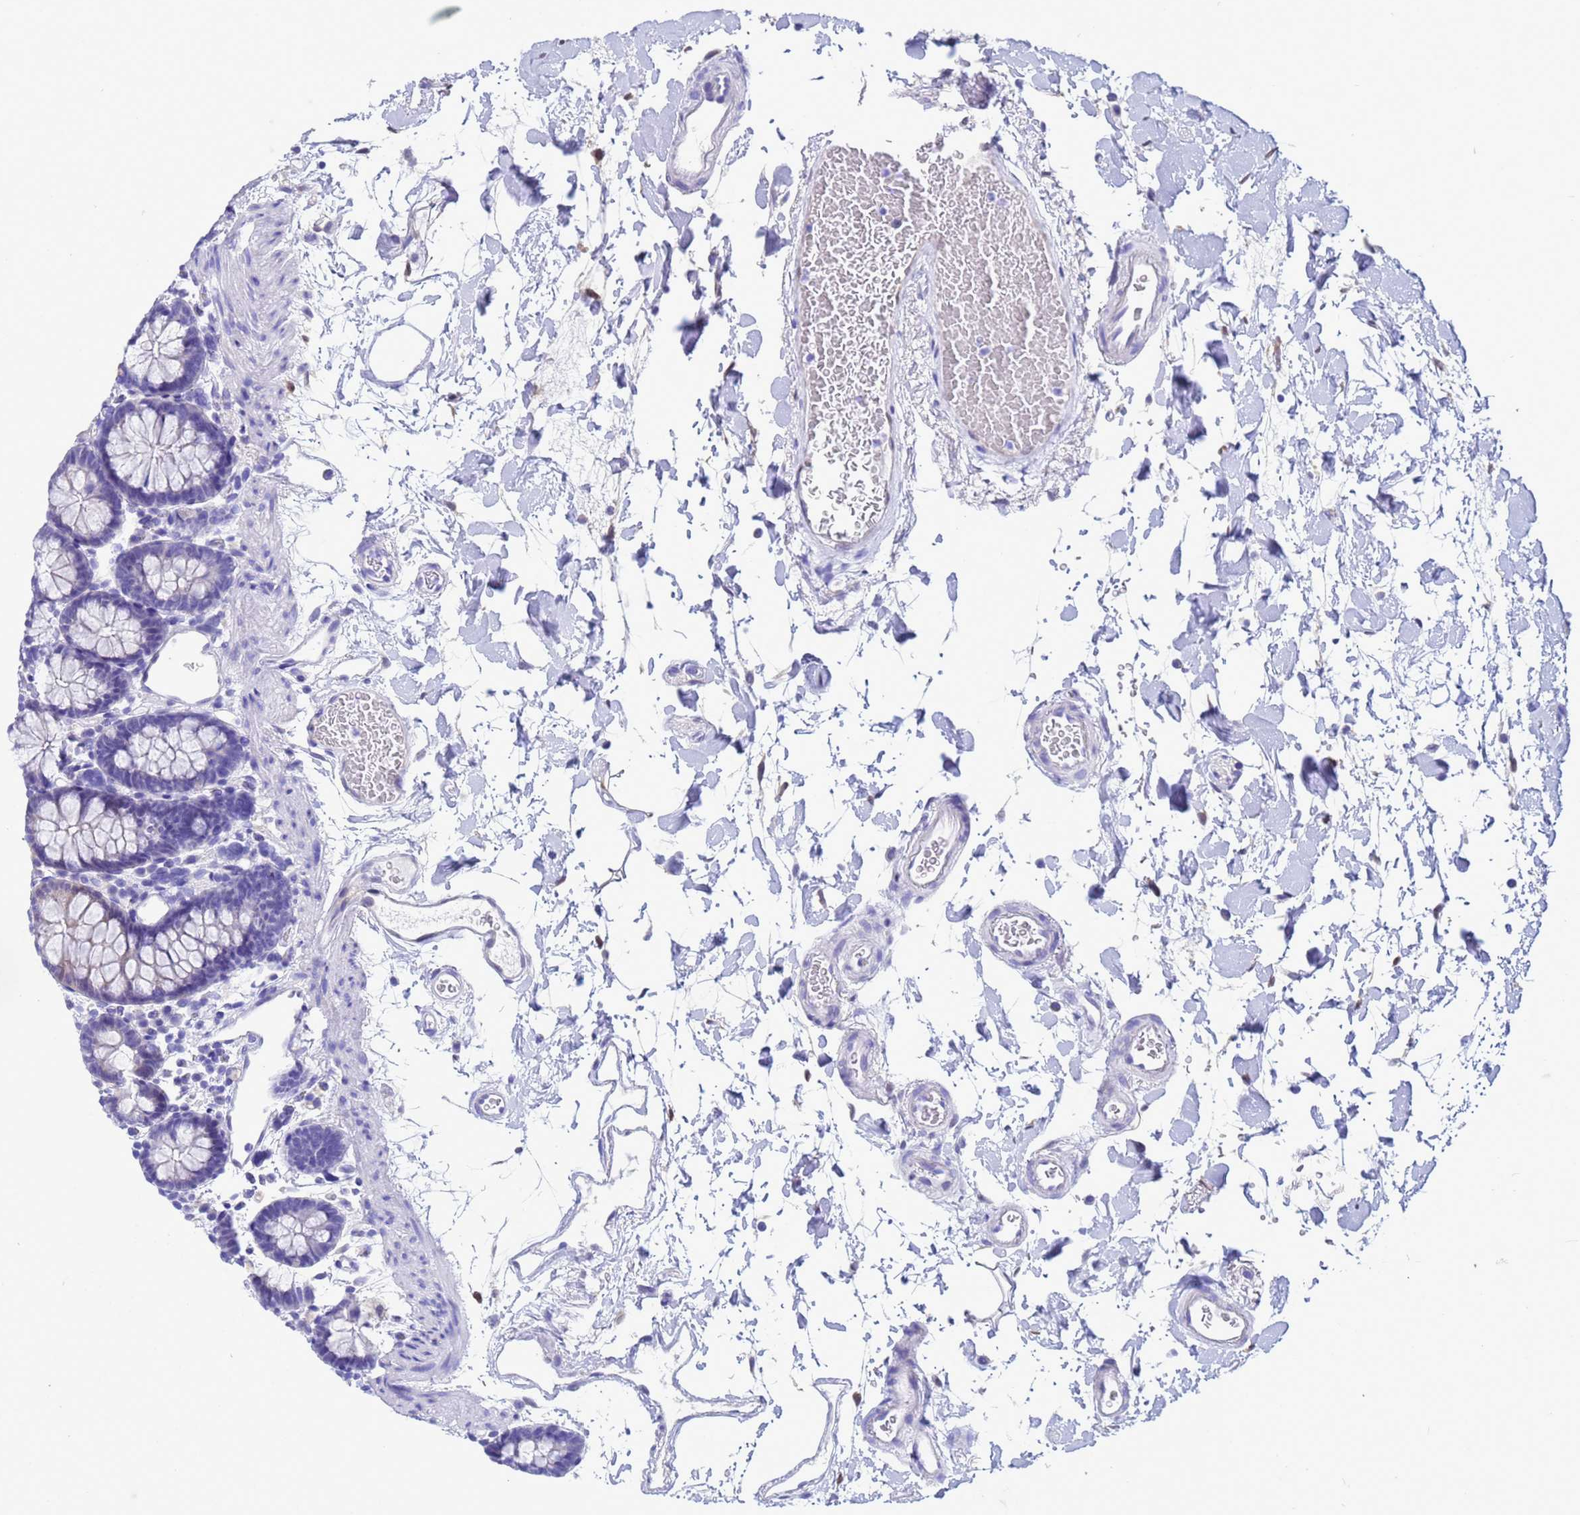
{"staining": {"intensity": "moderate", "quantity": "<25%", "location": "cytoplasmic/membranous,nuclear"}, "tissue": "colon", "cell_type": "Endothelial cells", "image_type": "normal", "snomed": [{"axis": "morphology", "description": "Normal tissue, NOS"}, {"axis": "topography", "description": "Colon"}], "caption": "A high-resolution image shows immunohistochemistry (IHC) staining of normal colon, which exhibits moderate cytoplasmic/membranous,nuclear expression in about <25% of endothelial cells.", "gene": "AKR1C2", "patient": {"sex": "male", "age": 75}}